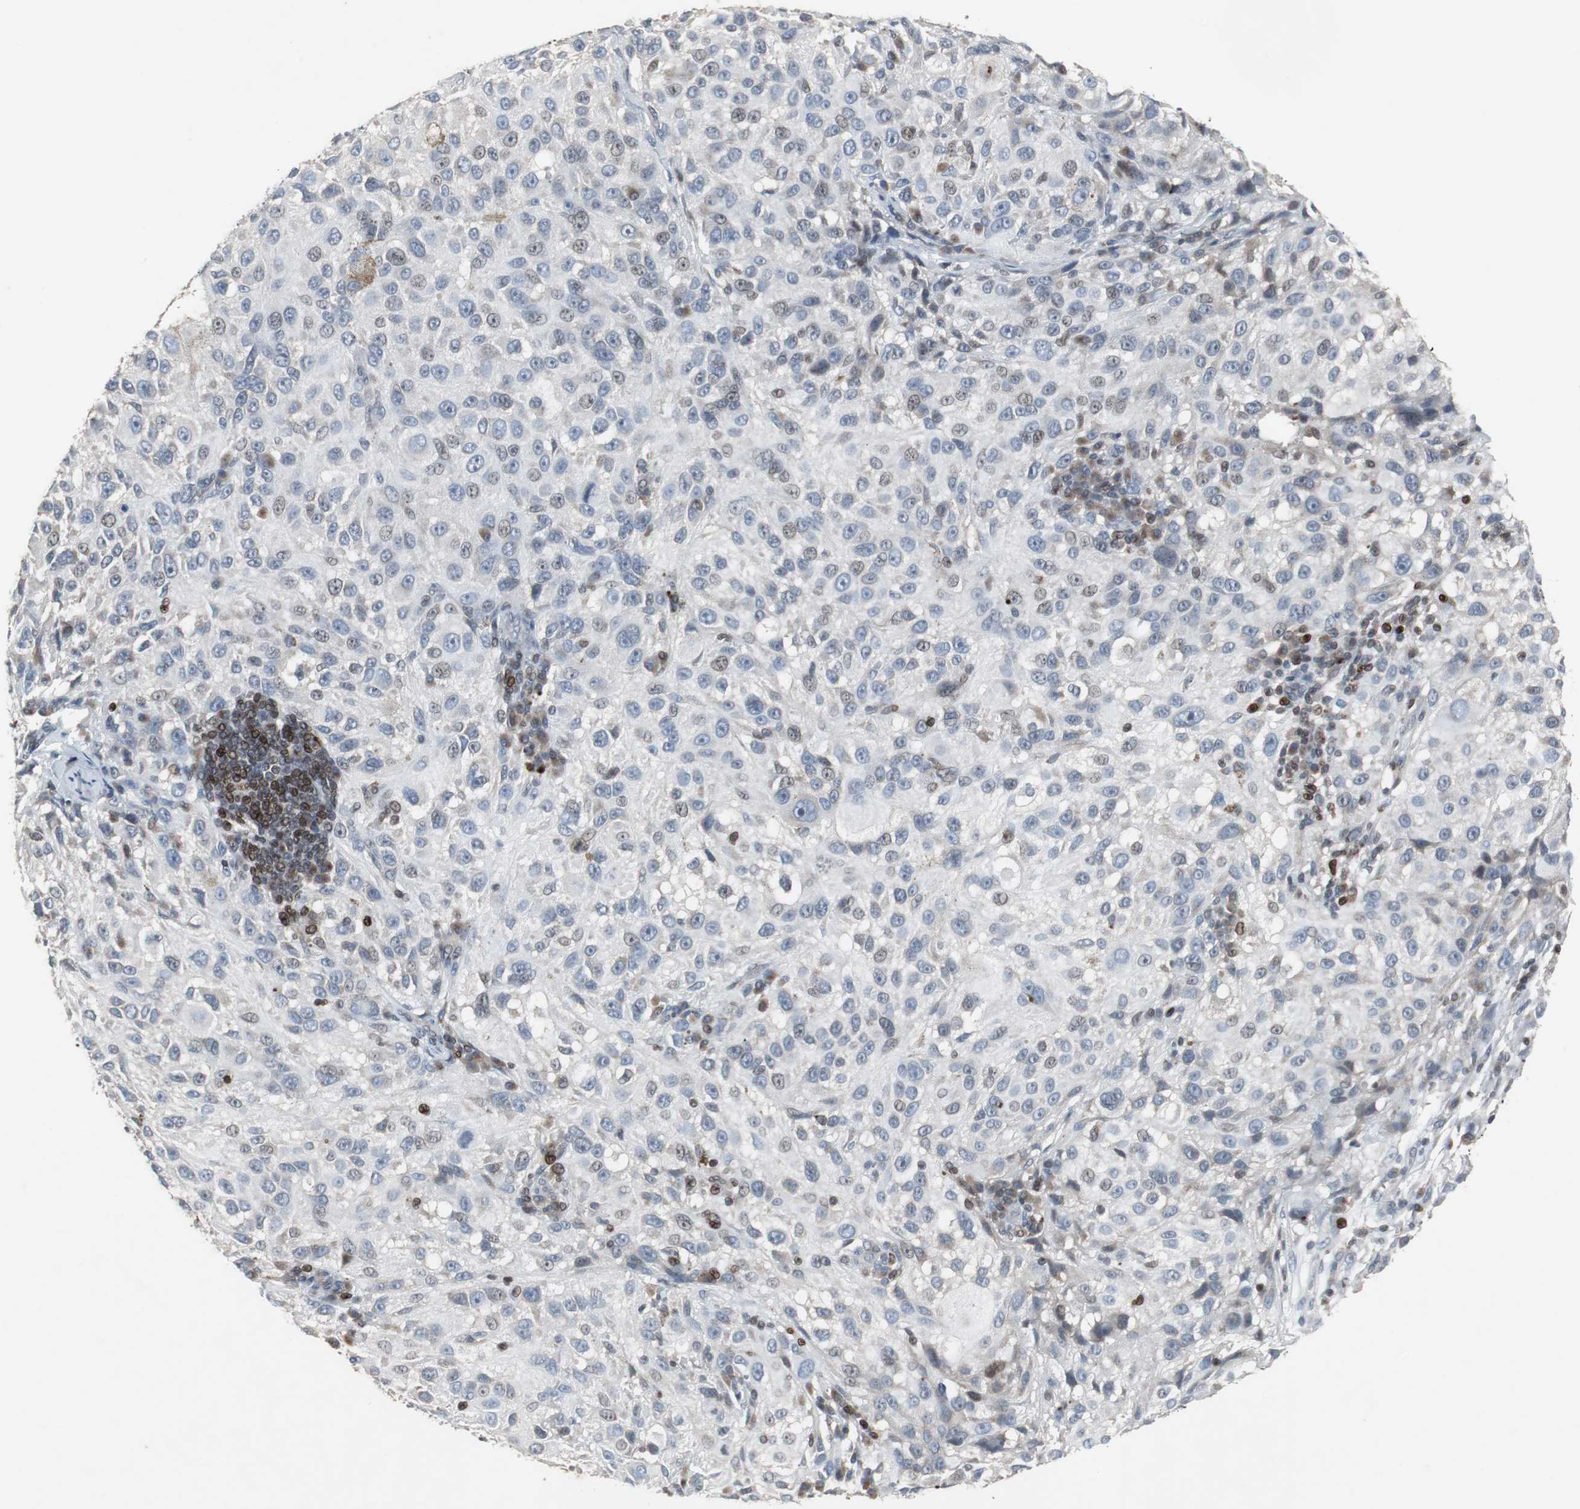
{"staining": {"intensity": "negative", "quantity": "none", "location": "none"}, "tissue": "melanoma", "cell_type": "Tumor cells", "image_type": "cancer", "snomed": [{"axis": "morphology", "description": "Necrosis, NOS"}, {"axis": "morphology", "description": "Malignant melanoma, NOS"}, {"axis": "topography", "description": "Skin"}], "caption": "Human malignant melanoma stained for a protein using immunohistochemistry demonstrates no staining in tumor cells.", "gene": "ZNF396", "patient": {"sex": "female", "age": 87}}